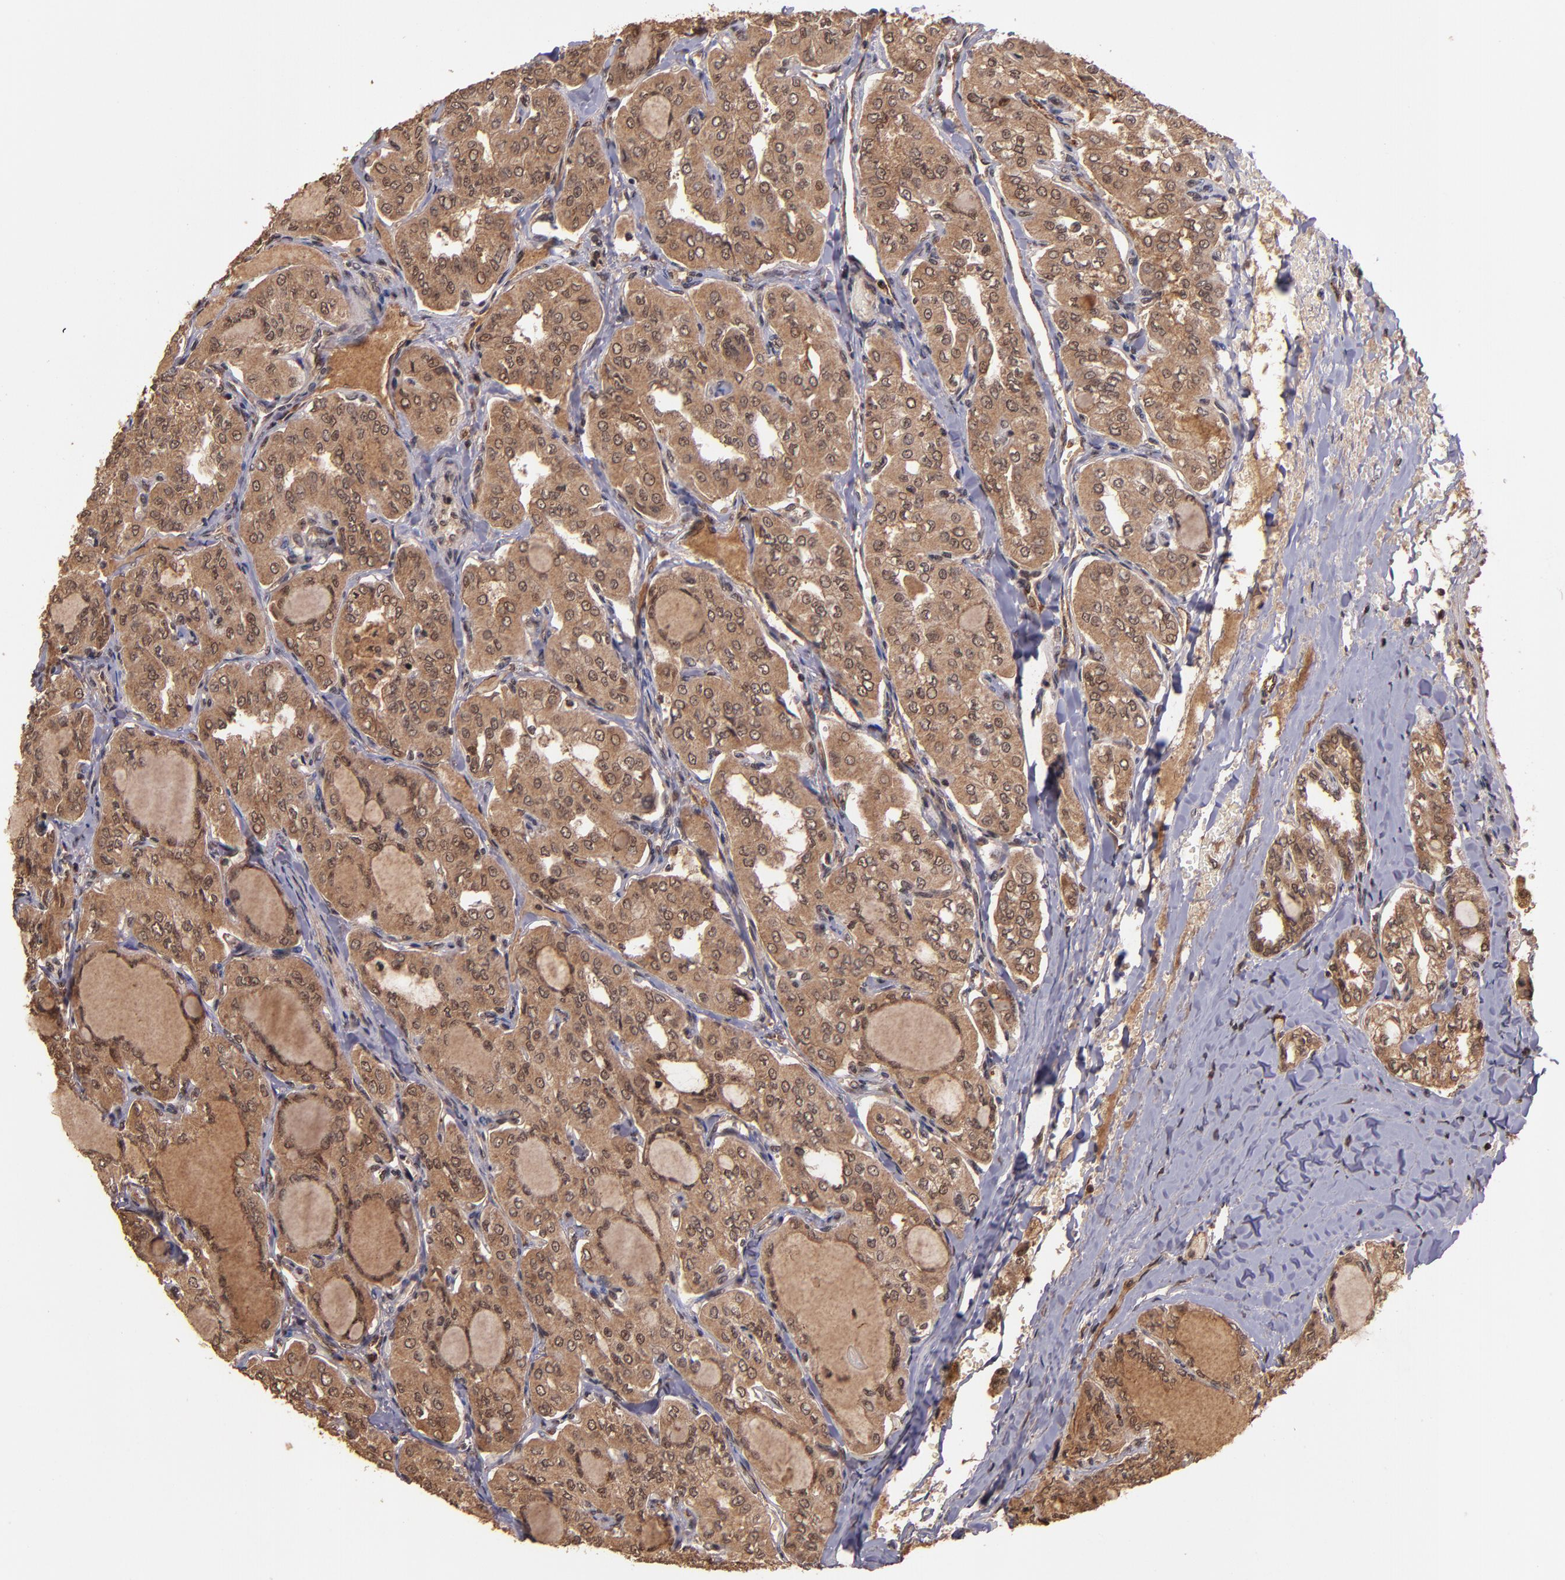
{"staining": {"intensity": "strong", "quantity": ">75%", "location": "cytoplasmic/membranous"}, "tissue": "thyroid cancer", "cell_type": "Tumor cells", "image_type": "cancer", "snomed": [{"axis": "morphology", "description": "Papillary adenocarcinoma, NOS"}, {"axis": "topography", "description": "Thyroid gland"}], "caption": "Brown immunohistochemical staining in papillary adenocarcinoma (thyroid) exhibits strong cytoplasmic/membranous expression in about >75% of tumor cells.", "gene": "RIOK3", "patient": {"sex": "male", "age": 20}}